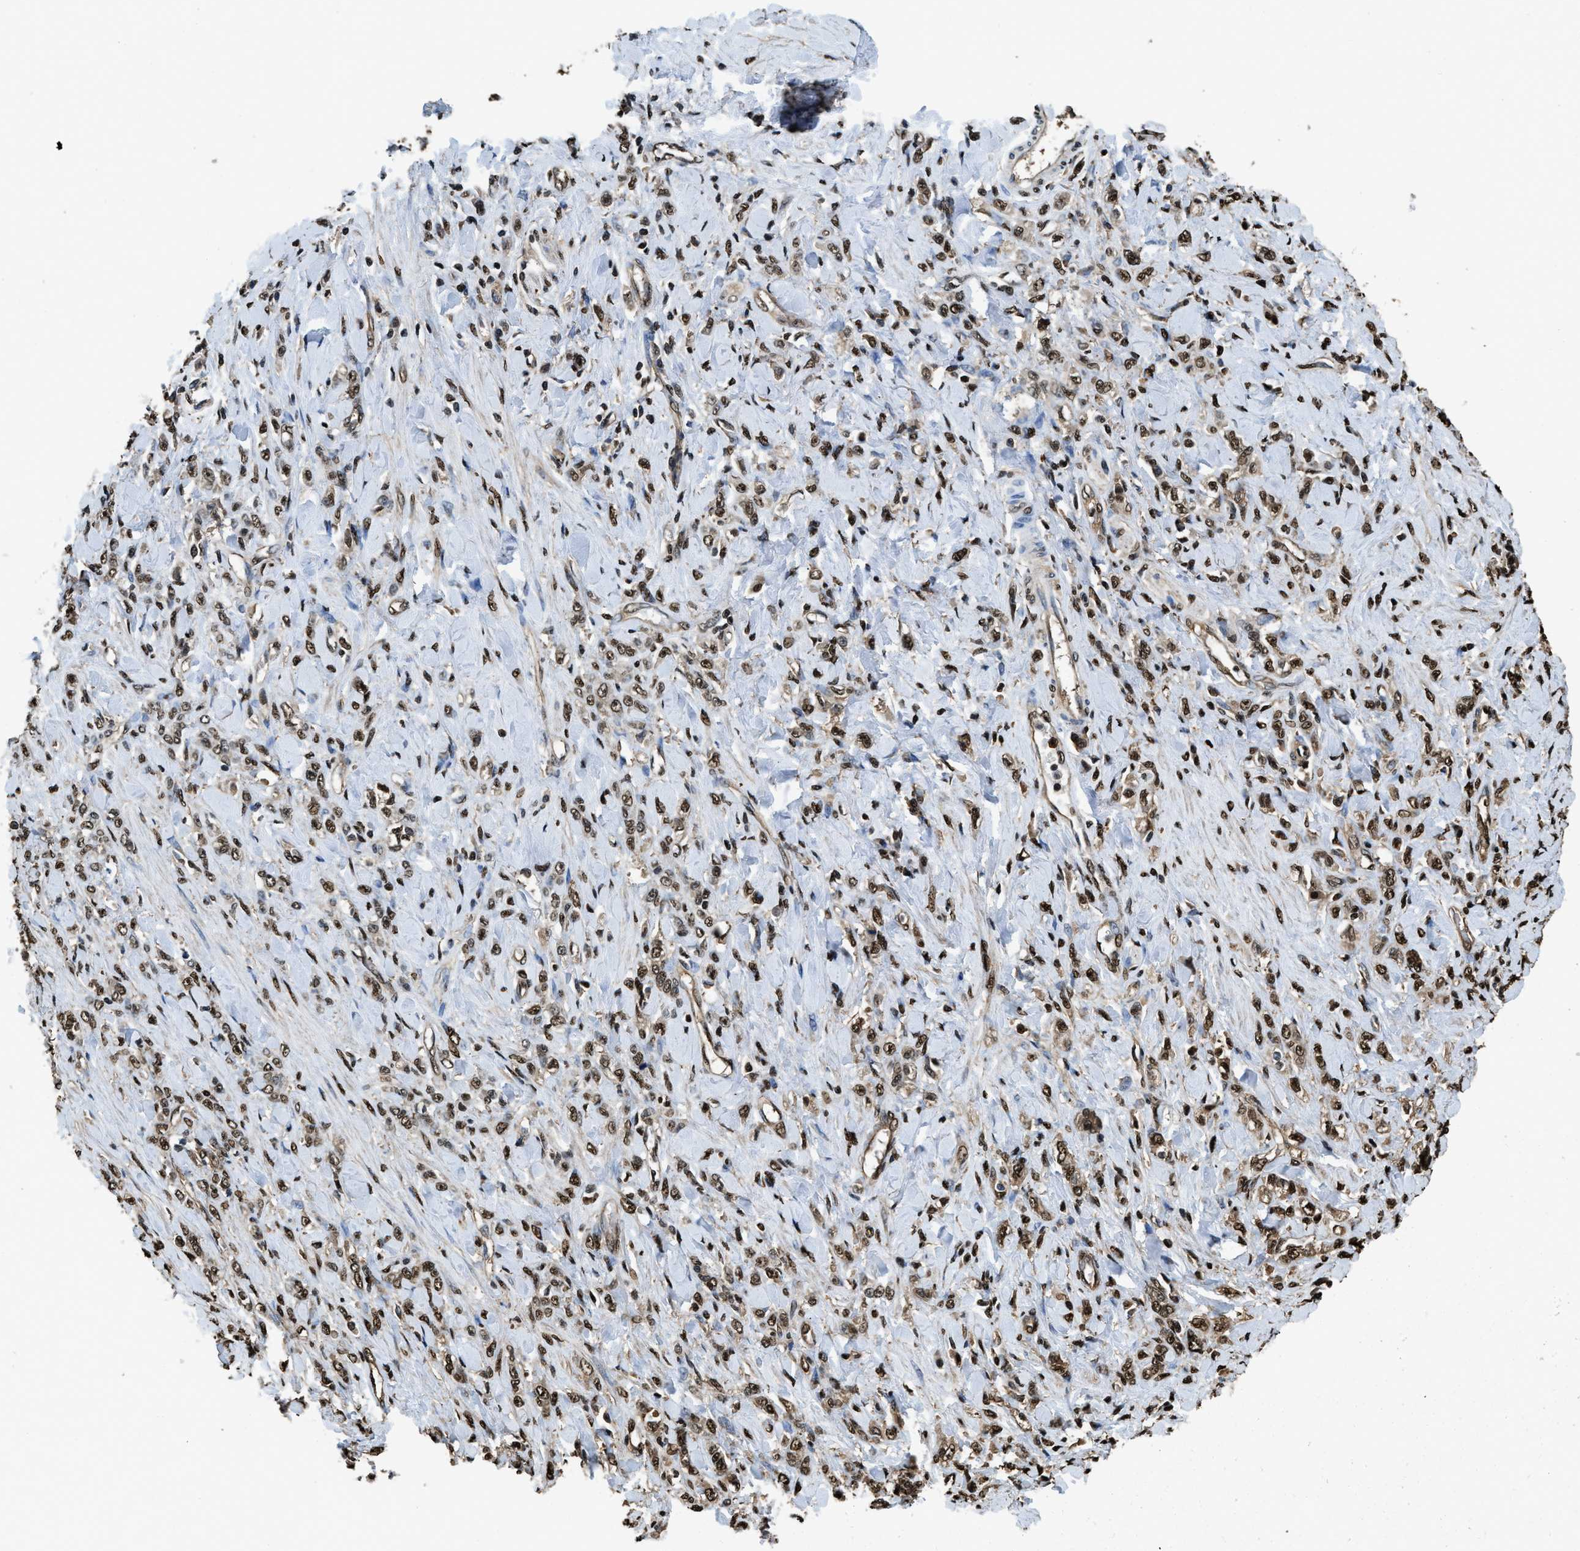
{"staining": {"intensity": "moderate", "quantity": ">75%", "location": "nuclear"}, "tissue": "stomach cancer", "cell_type": "Tumor cells", "image_type": "cancer", "snomed": [{"axis": "morphology", "description": "Adenocarcinoma, NOS"}, {"axis": "topography", "description": "Stomach"}], "caption": "Protein analysis of stomach cancer tissue shows moderate nuclear expression in about >75% of tumor cells. (DAB (3,3'-diaminobenzidine) = brown stain, brightfield microscopy at high magnification).", "gene": "GAPDH", "patient": {"sex": "male", "age": 82}}